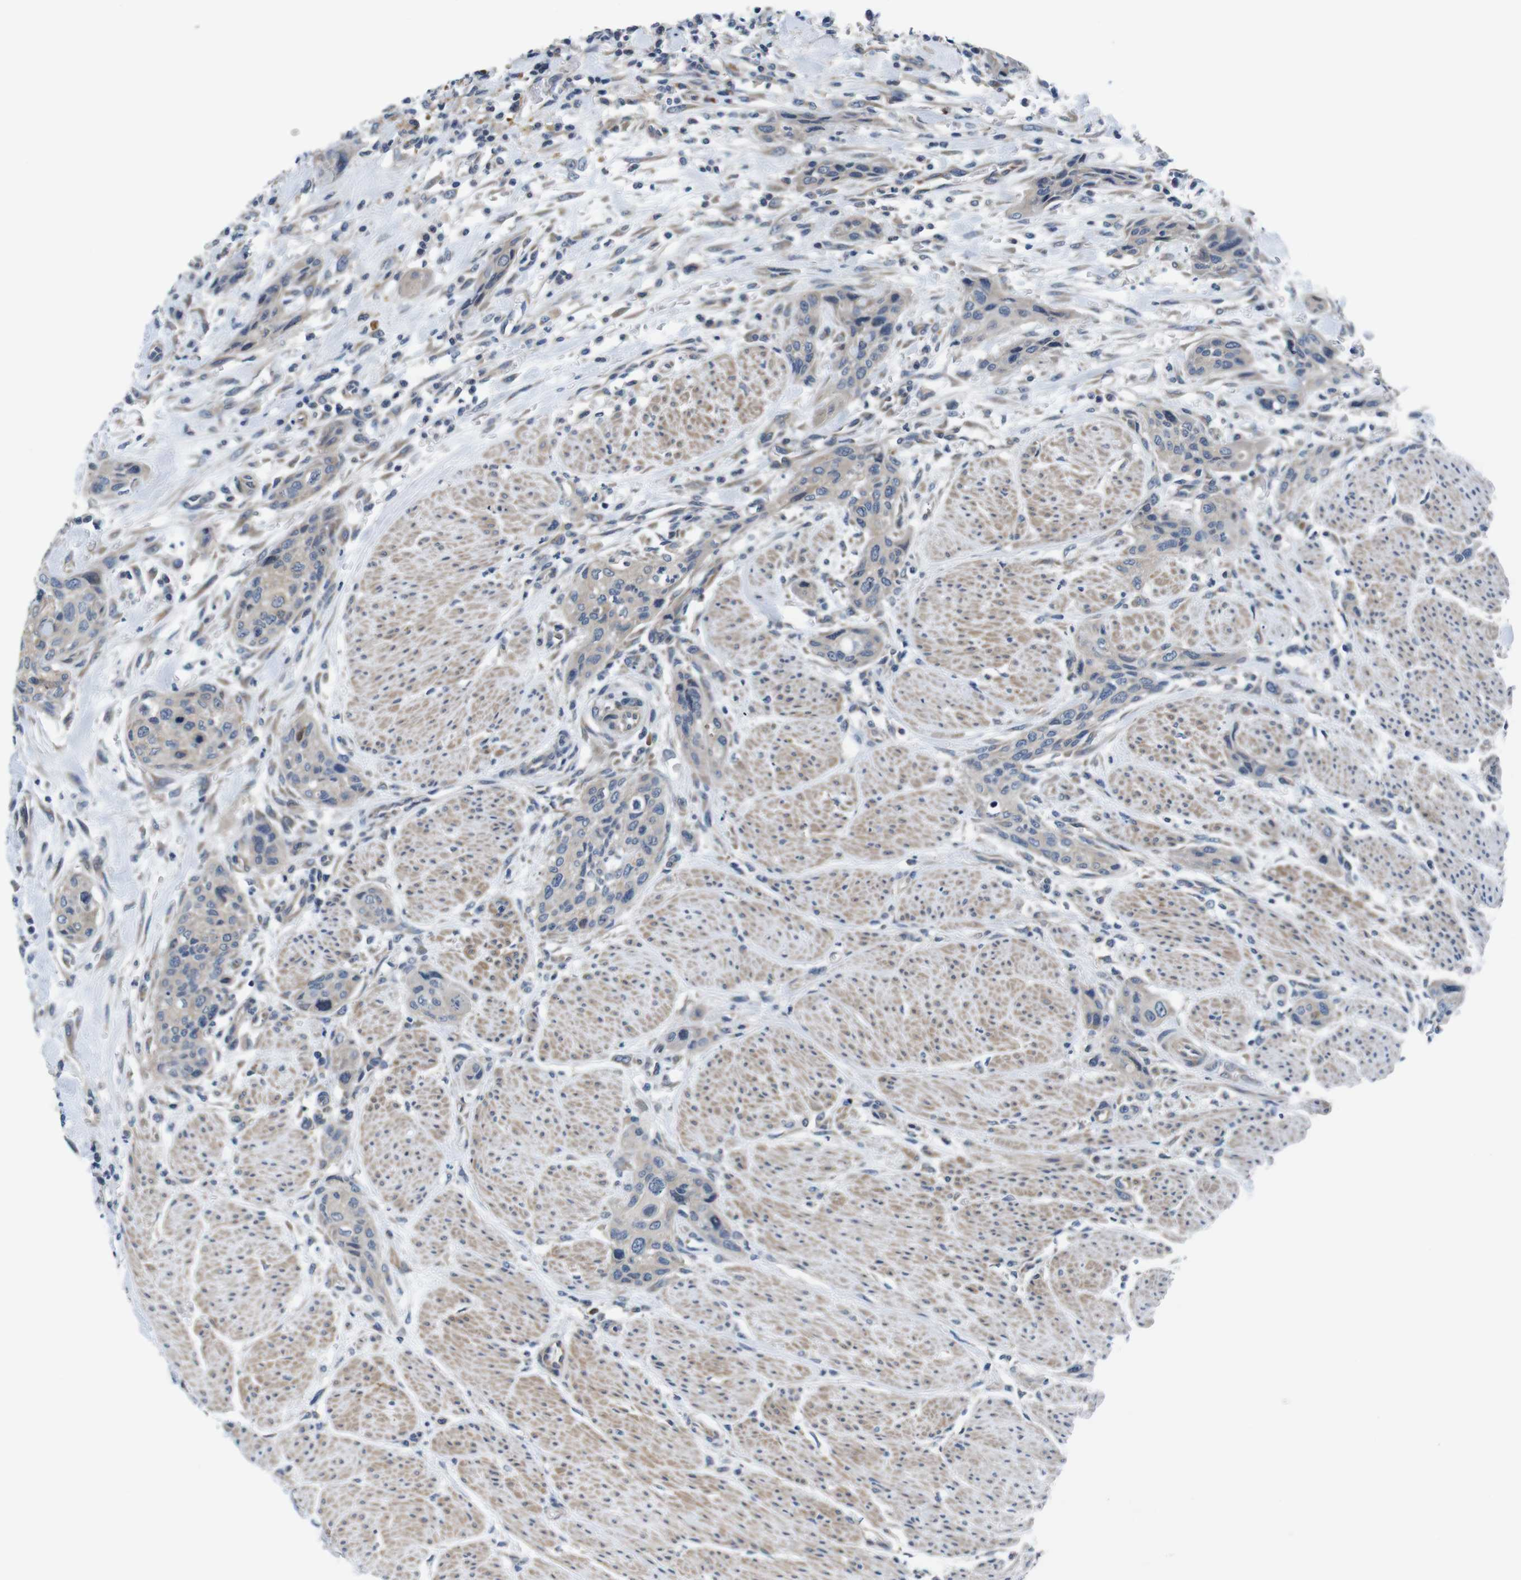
{"staining": {"intensity": "moderate", "quantity": ">75%", "location": "cytoplasmic/membranous"}, "tissue": "urothelial cancer", "cell_type": "Tumor cells", "image_type": "cancer", "snomed": [{"axis": "morphology", "description": "Urothelial carcinoma, High grade"}, {"axis": "topography", "description": "Urinary bladder"}], "caption": "High-power microscopy captured an immunohistochemistry (IHC) image of high-grade urothelial carcinoma, revealing moderate cytoplasmic/membranous expression in approximately >75% of tumor cells.", "gene": "JAK1", "patient": {"sex": "male", "age": 35}}